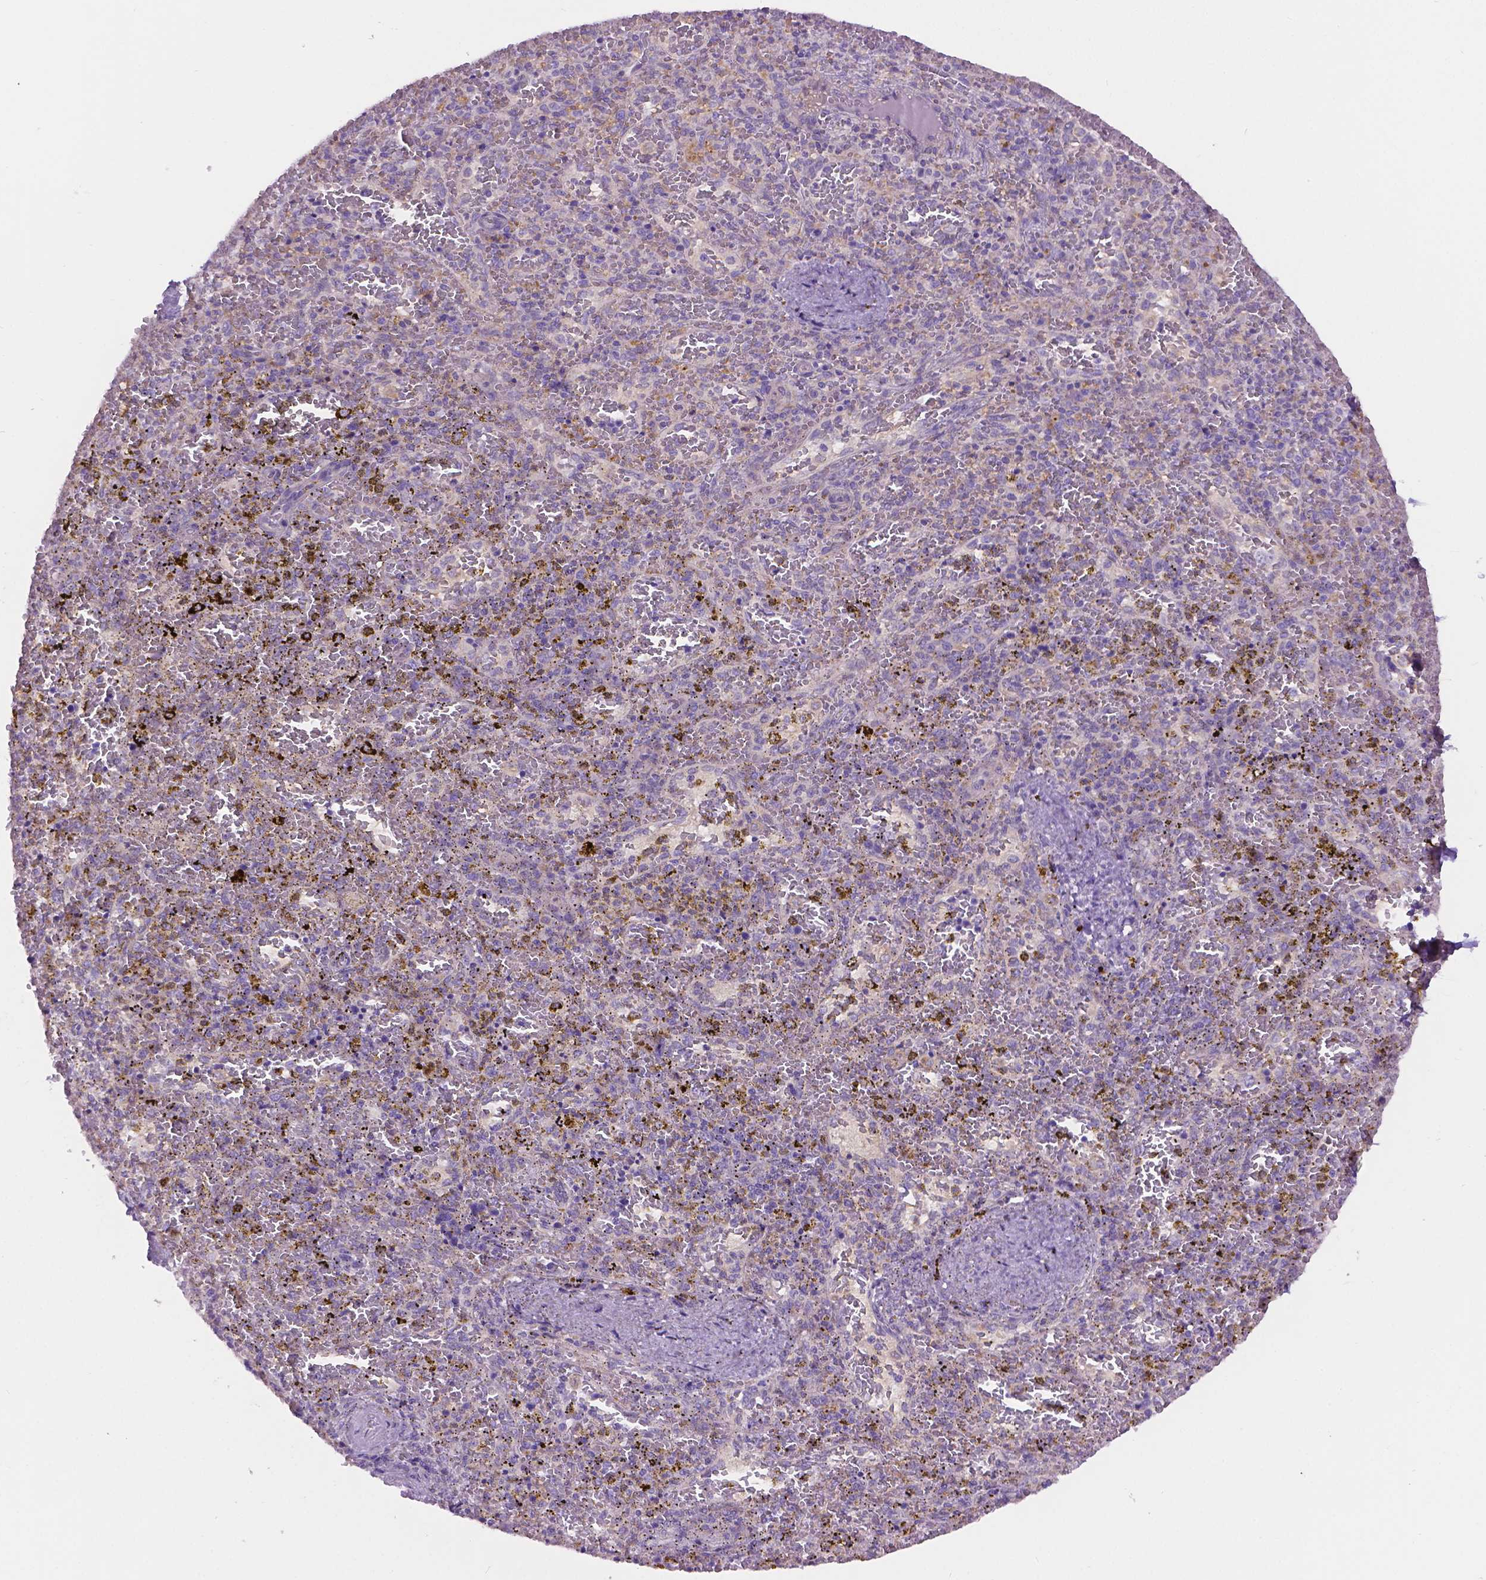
{"staining": {"intensity": "negative", "quantity": "none", "location": "none"}, "tissue": "spleen", "cell_type": "Cells in red pulp", "image_type": "normal", "snomed": [{"axis": "morphology", "description": "Normal tissue, NOS"}, {"axis": "topography", "description": "Spleen"}], "caption": "The image reveals no staining of cells in red pulp in unremarkable spleen. (DAB (3,3'-diaminobenzidine) immunohistochemistry, high magnification).", "gene": "CDH7", "patient": {"sex": "female", "age": 50}}